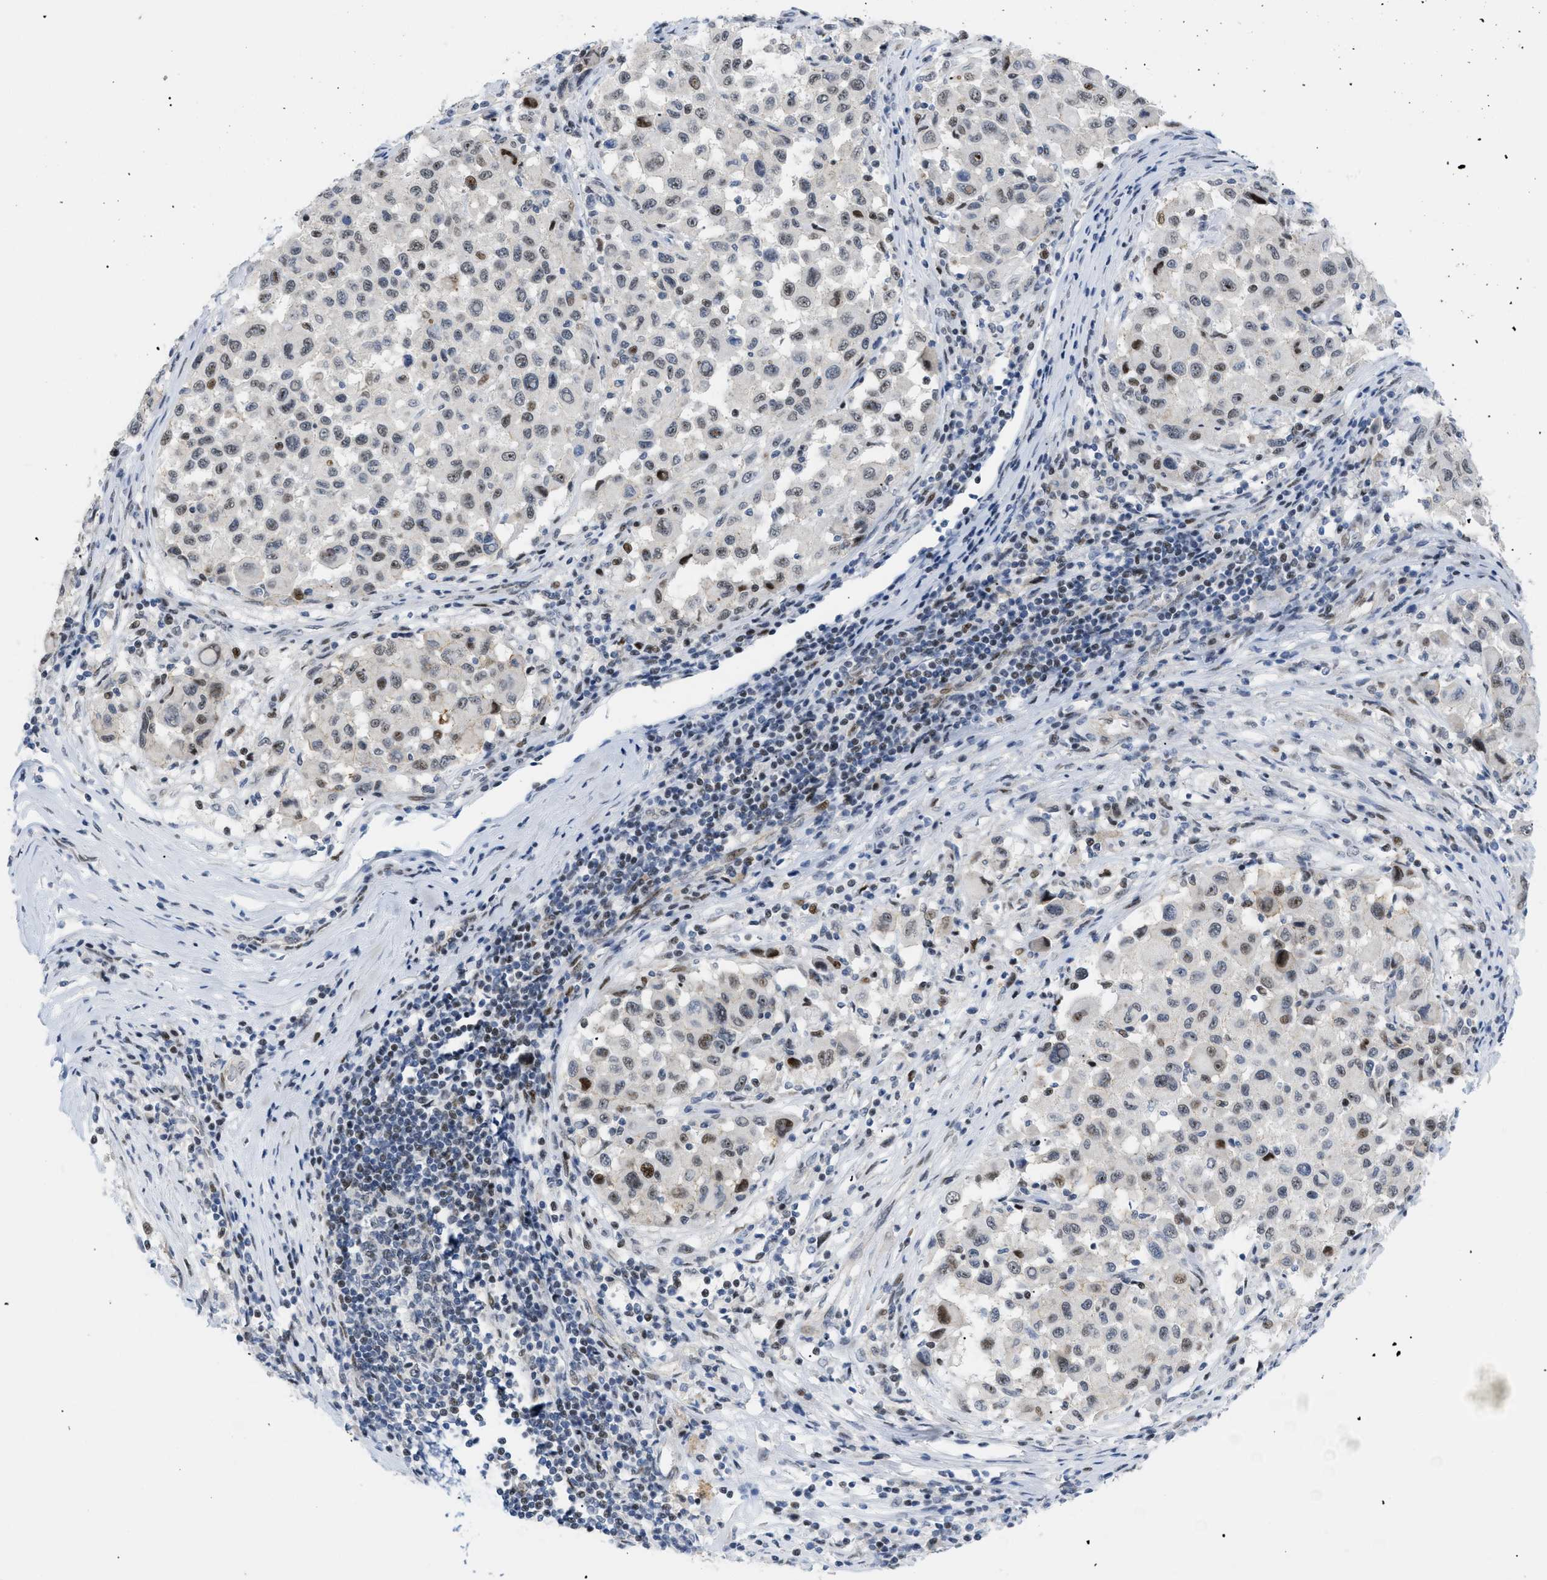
{"staining": {"intensity": "moderate", "quantity": ">75%", "location": "nuclear"}, "tissue": "melanoma", "cell_type": "Tumor cells", "image_type": "cancer", "snomed": [{"axis": "morphology", "description": "Malignant melanoma, Metastatic site"}, {"axis": "topography", "description": "Lymph node"}], "caption": "Malignant melanoma (metastatic site) stained for a protein (brown) shows moderate nuclear positive expression in about >75% of tumor cells.", "gene": "MED1", "patient": {"sex": "male", "age": 61}}